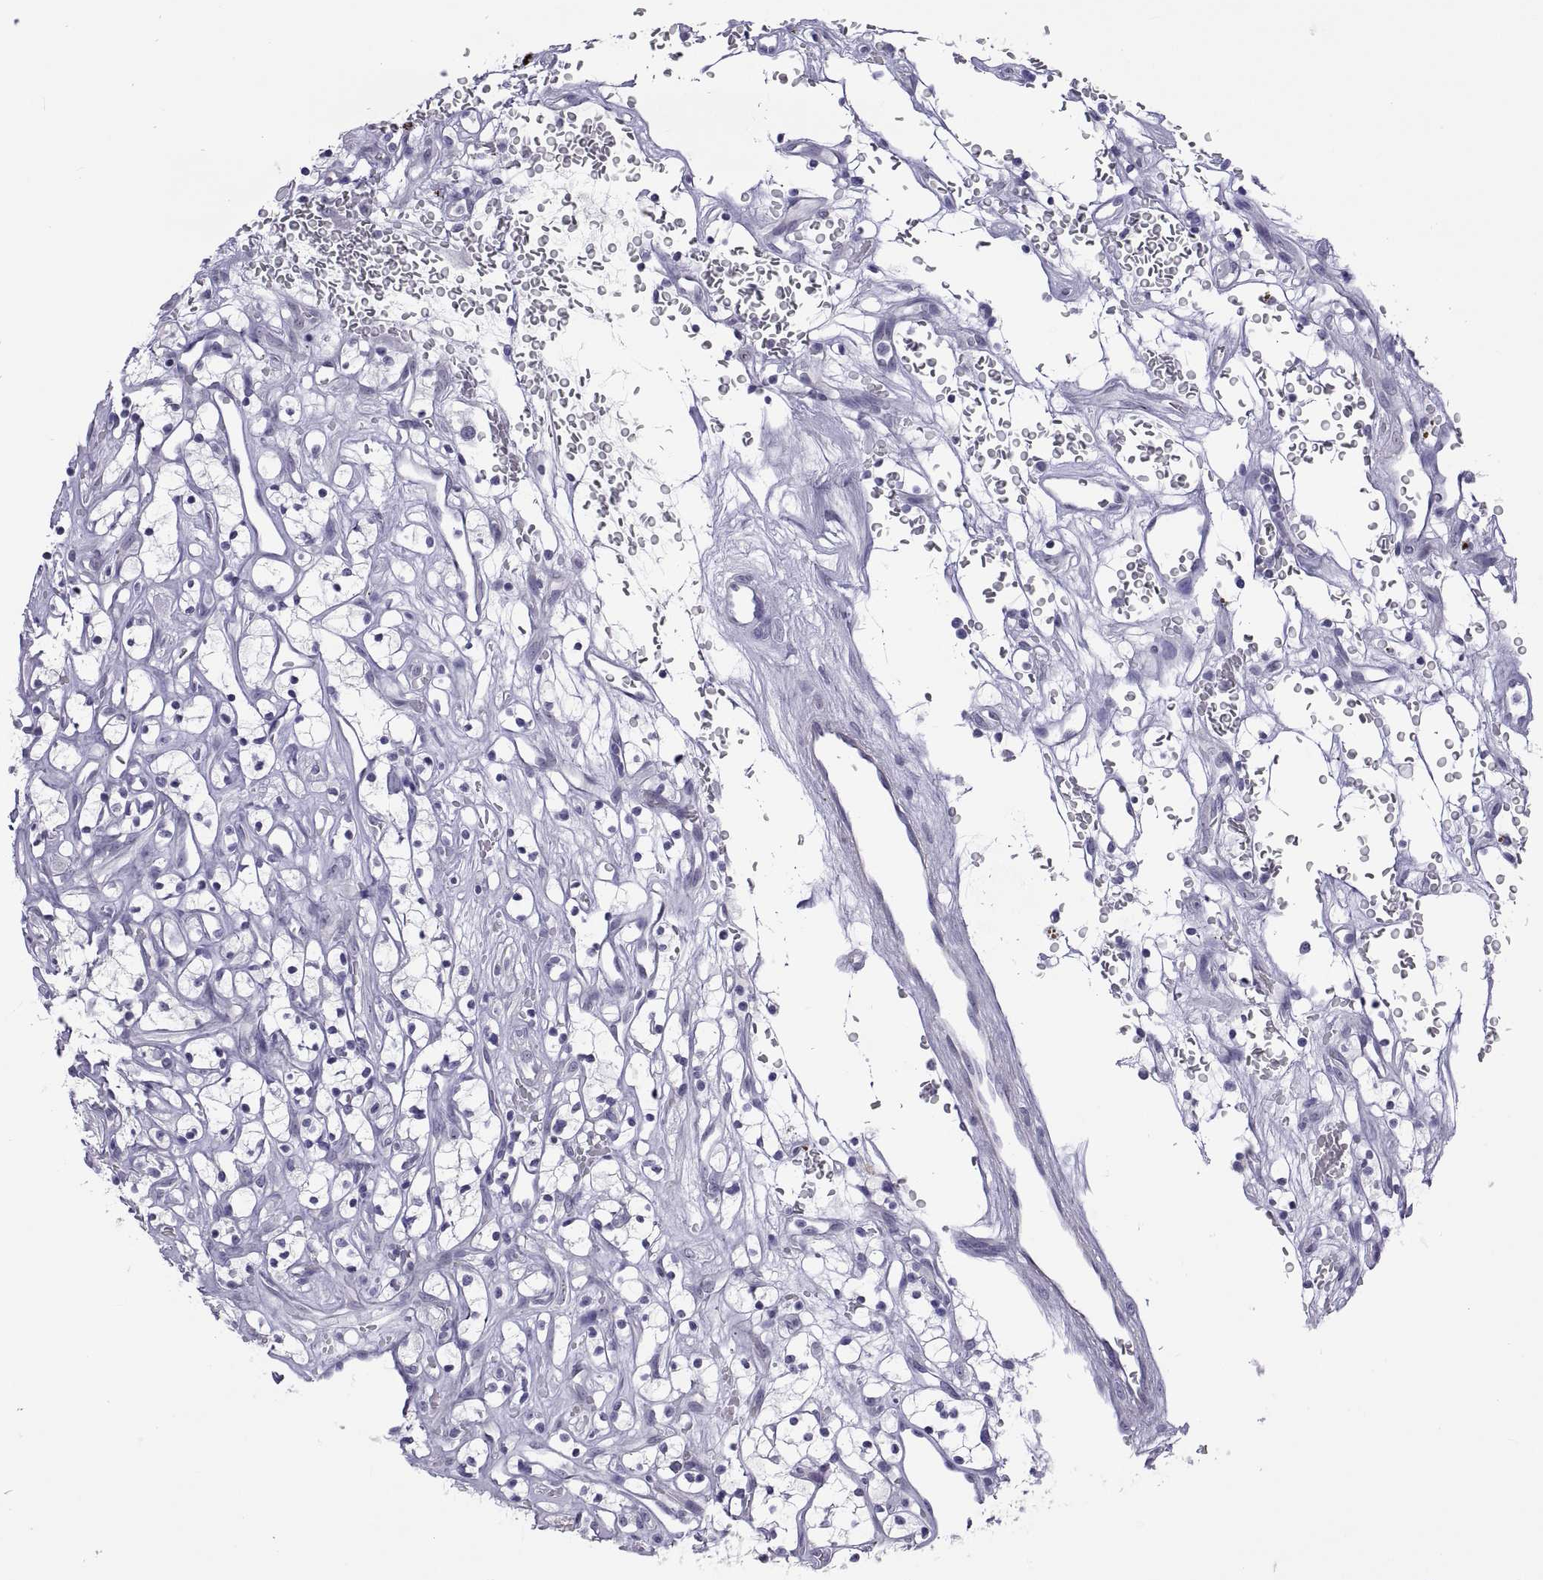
{"staining": {"intensity": "negative", "quantity": "none", "location": "none"}, "tissue": "renal cancer", "cell_type": "Tumor cells", "image_type": "cancer", "snomed": [{"axis": "morphology", "description": "Adenocarcinoma, NOS"}, {"axis": "topography", "description": "Kidney"}], "caption": "There is no significant expression in tumor cells of adenocarcinoma (renal).", "gene": "VSX2", "patient": {"sex": "female", "age": 64}}